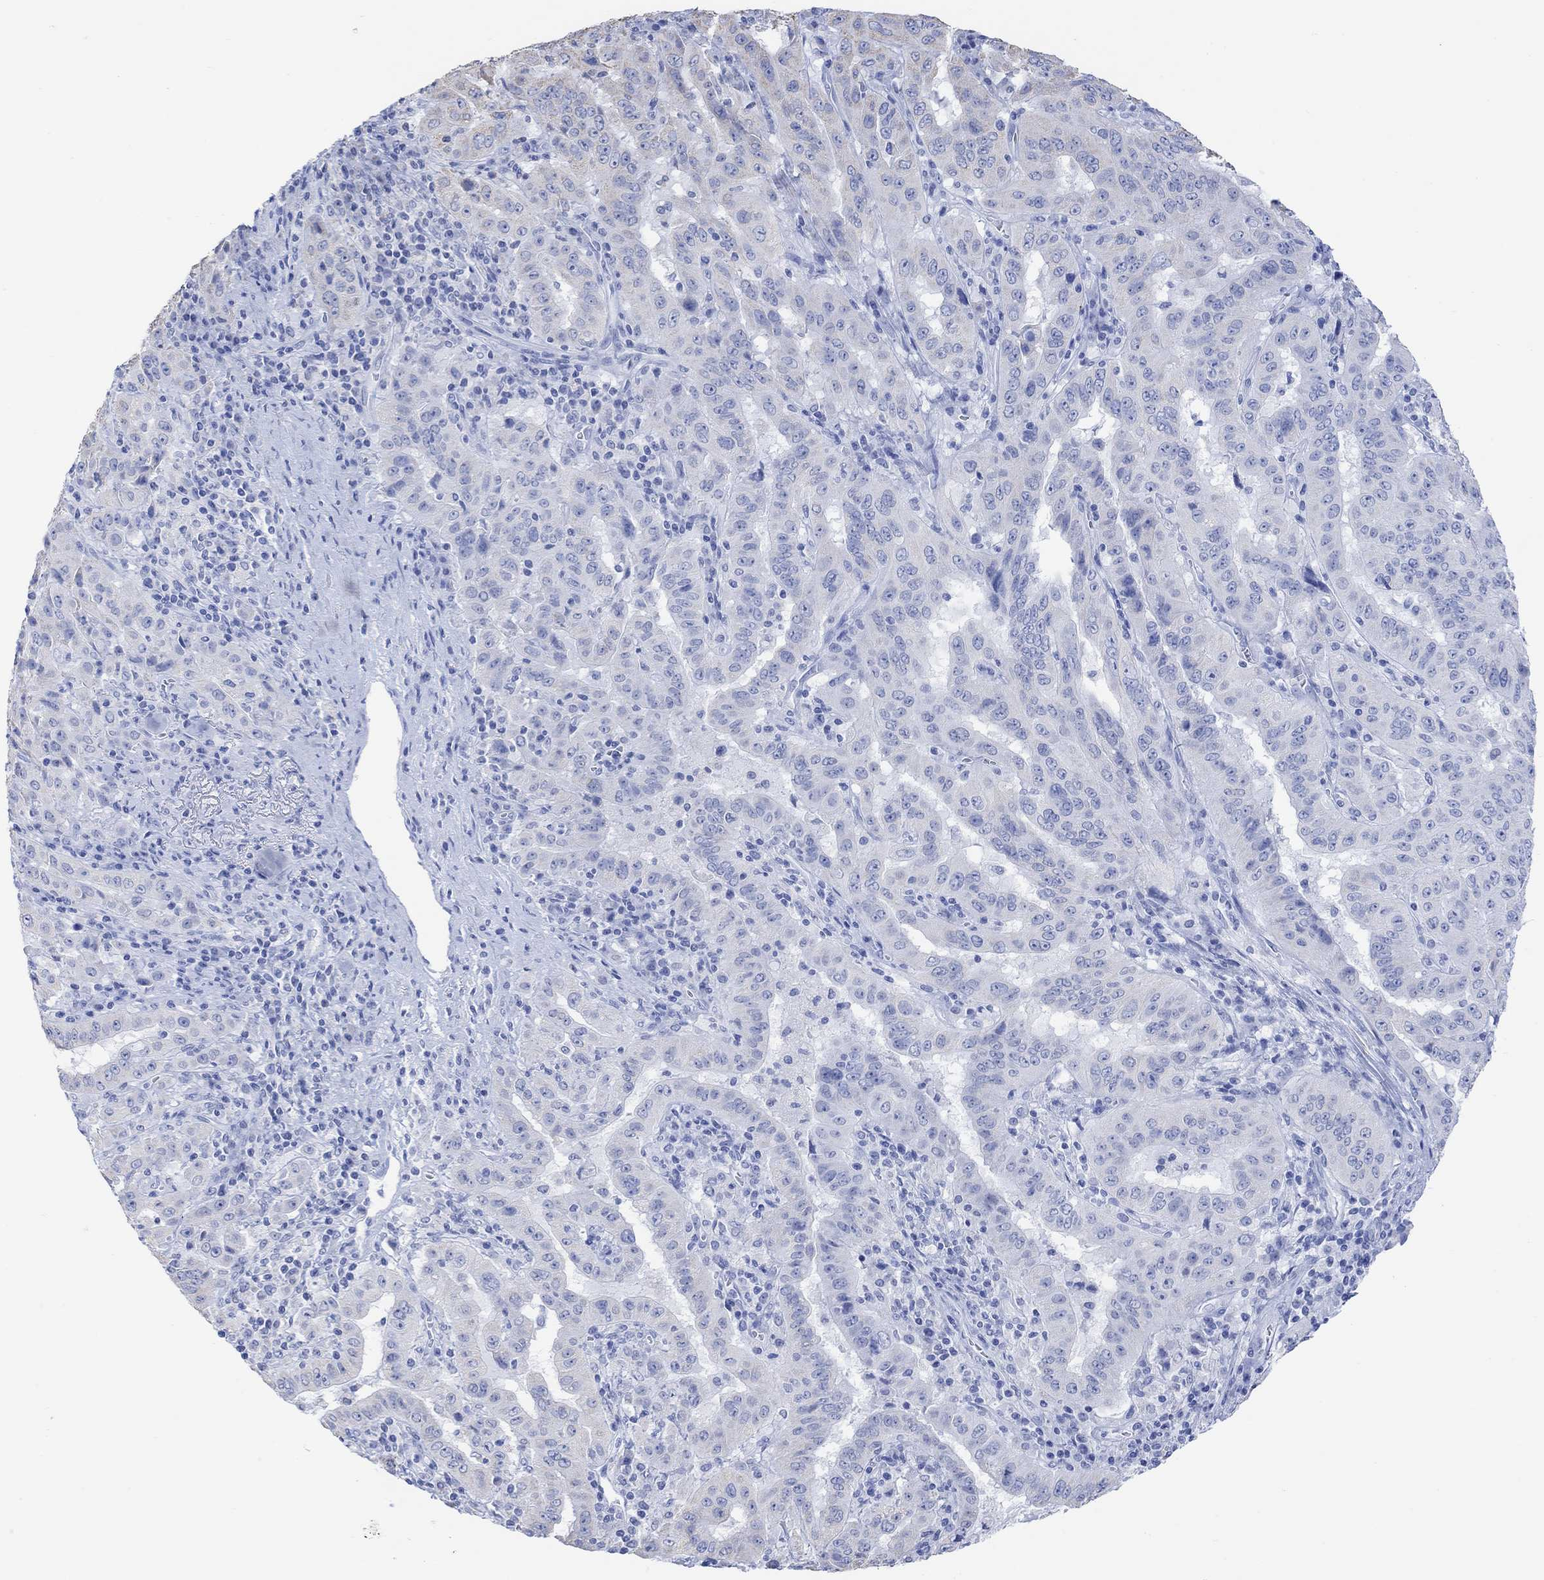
{"staining": {"intensity": "negative", "quantity": "none", "location": "none"}, "tissue": "pancreatic cancer", "cell_type": "Tumor cells", "image_type": "cancer", "snomed": [{"axis": "morphology", "description": "Adenocarcinoma, NOS"}, {"axis": "topography", "description": "Pancreas"}], "caption": "An IHC micrograph of pancreatic adenocarcinoma is shown. There is no staining in tumor cells of pancreatic adenocarcinoma. (Immunohistochemistry, brightfield microscopy, high magnification).", "gene": "SYT12", "patient": {"sex": "male", "age": 63}}